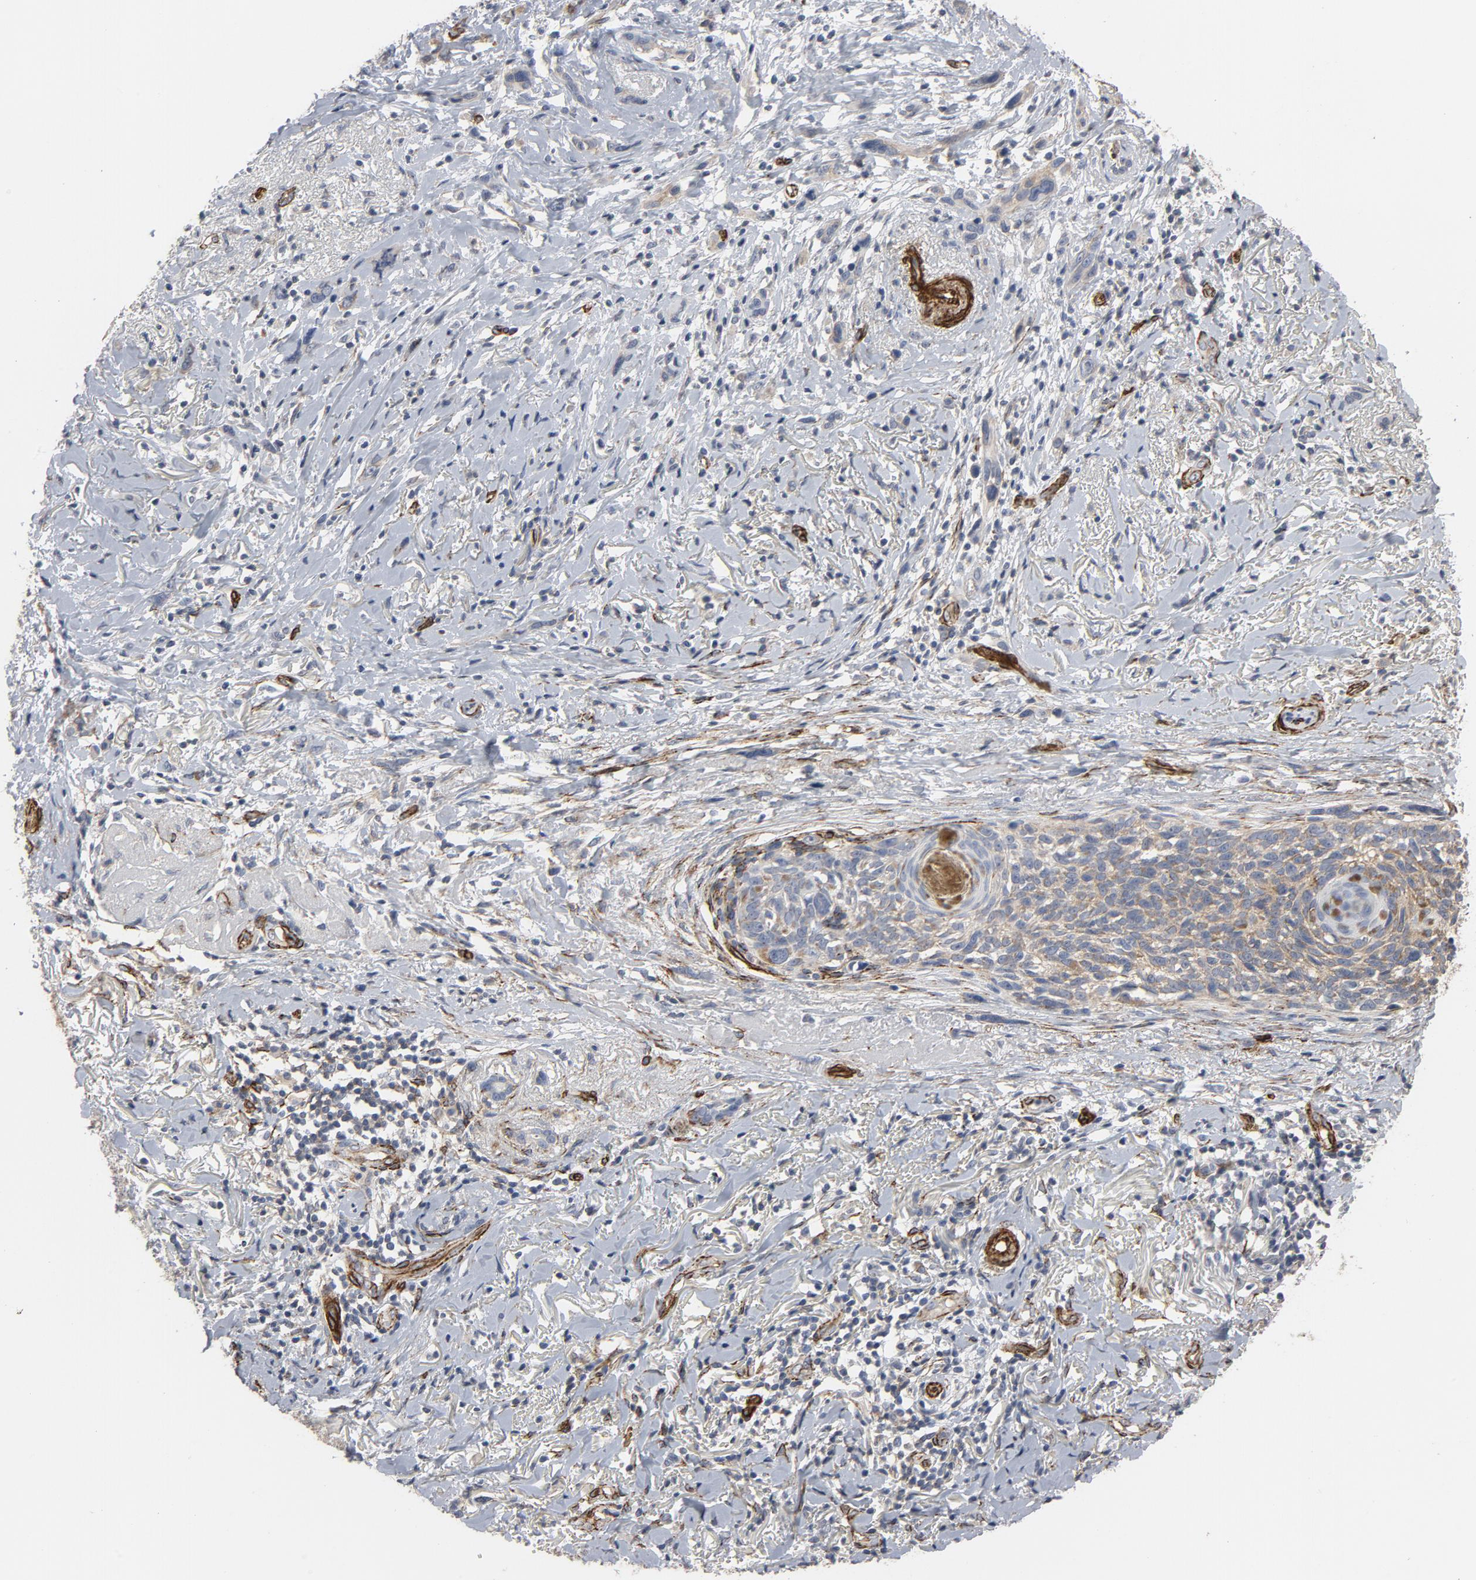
{"staining": {"intensity": "weak", "quantity": ">75%", "location": "cytoplasmic/membranous"}, "tissue": "melanoma", "cell_type": "Tumor cells", "image_type": "cancer", "snomed": [{"axis": "morphology", "description": "Malignant melanoma, NOS"}, {"axis": "topography", "description": "Skin"}], "caption": "This micrograph exhibits IHC staining of malignant melanoma, with low weak cytoplasmic/membranous expression in approximately >75% of tumor cells.", "gene": "GNG2", "patient": {"sex": "male", "age": 91}}